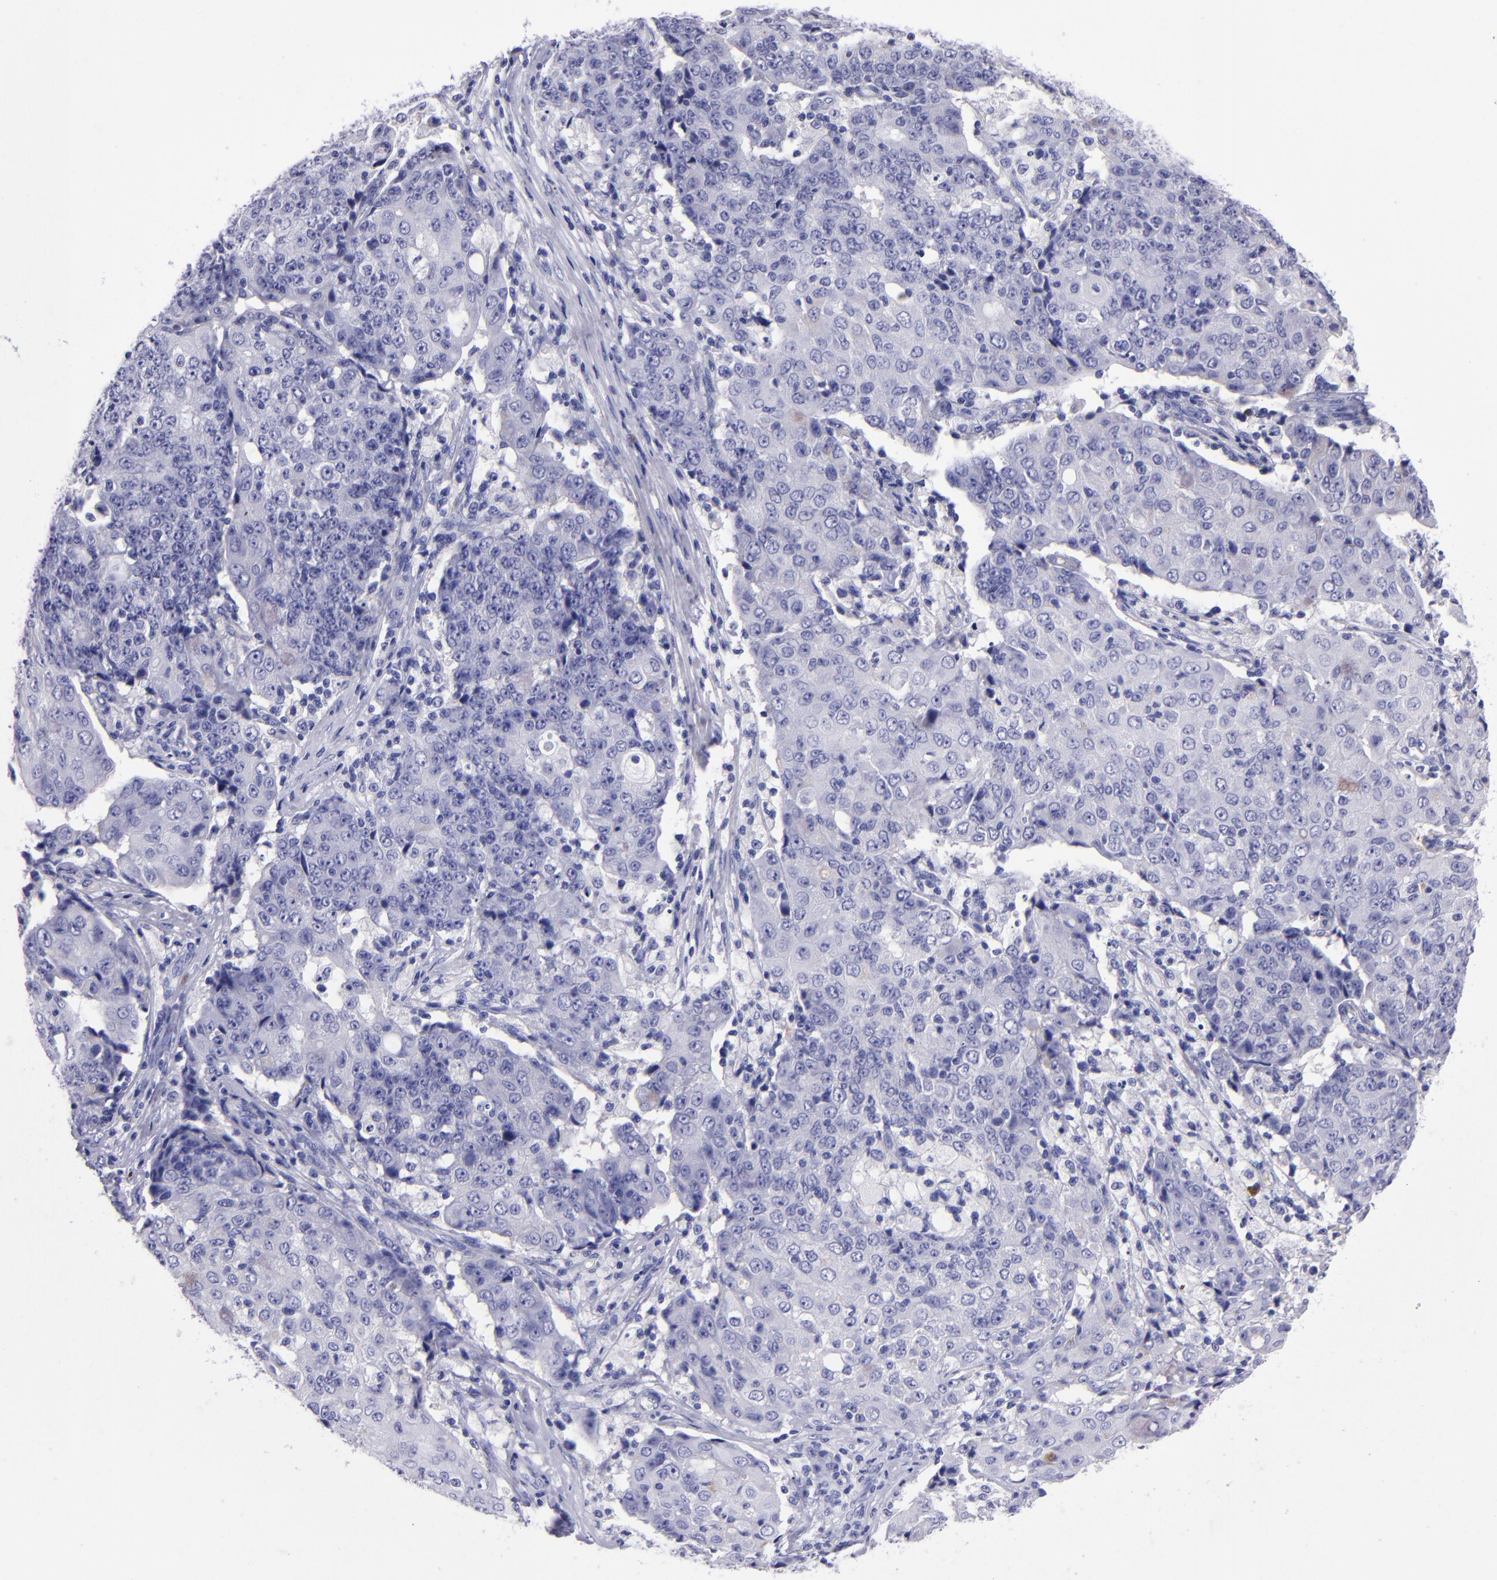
{"staining": {"intensity": "negative", "quantity": "none", "location": "none"}, "tissue": "ovarian cancer", "cell_type": "Tumor cells", "image_type": "cancer", "snomed": [{"axis": "morphology", "description": "Carcinoma, endometroid"}, {"axis": "topography", "description": "Ovary"}], "caption": "A photomicrograph of human ovarian cancer (endometroid carcinoma) is negative for staining in tumor cells.", "gene": "TYRP1", "patient": {"sex": "female", "age": 42}}